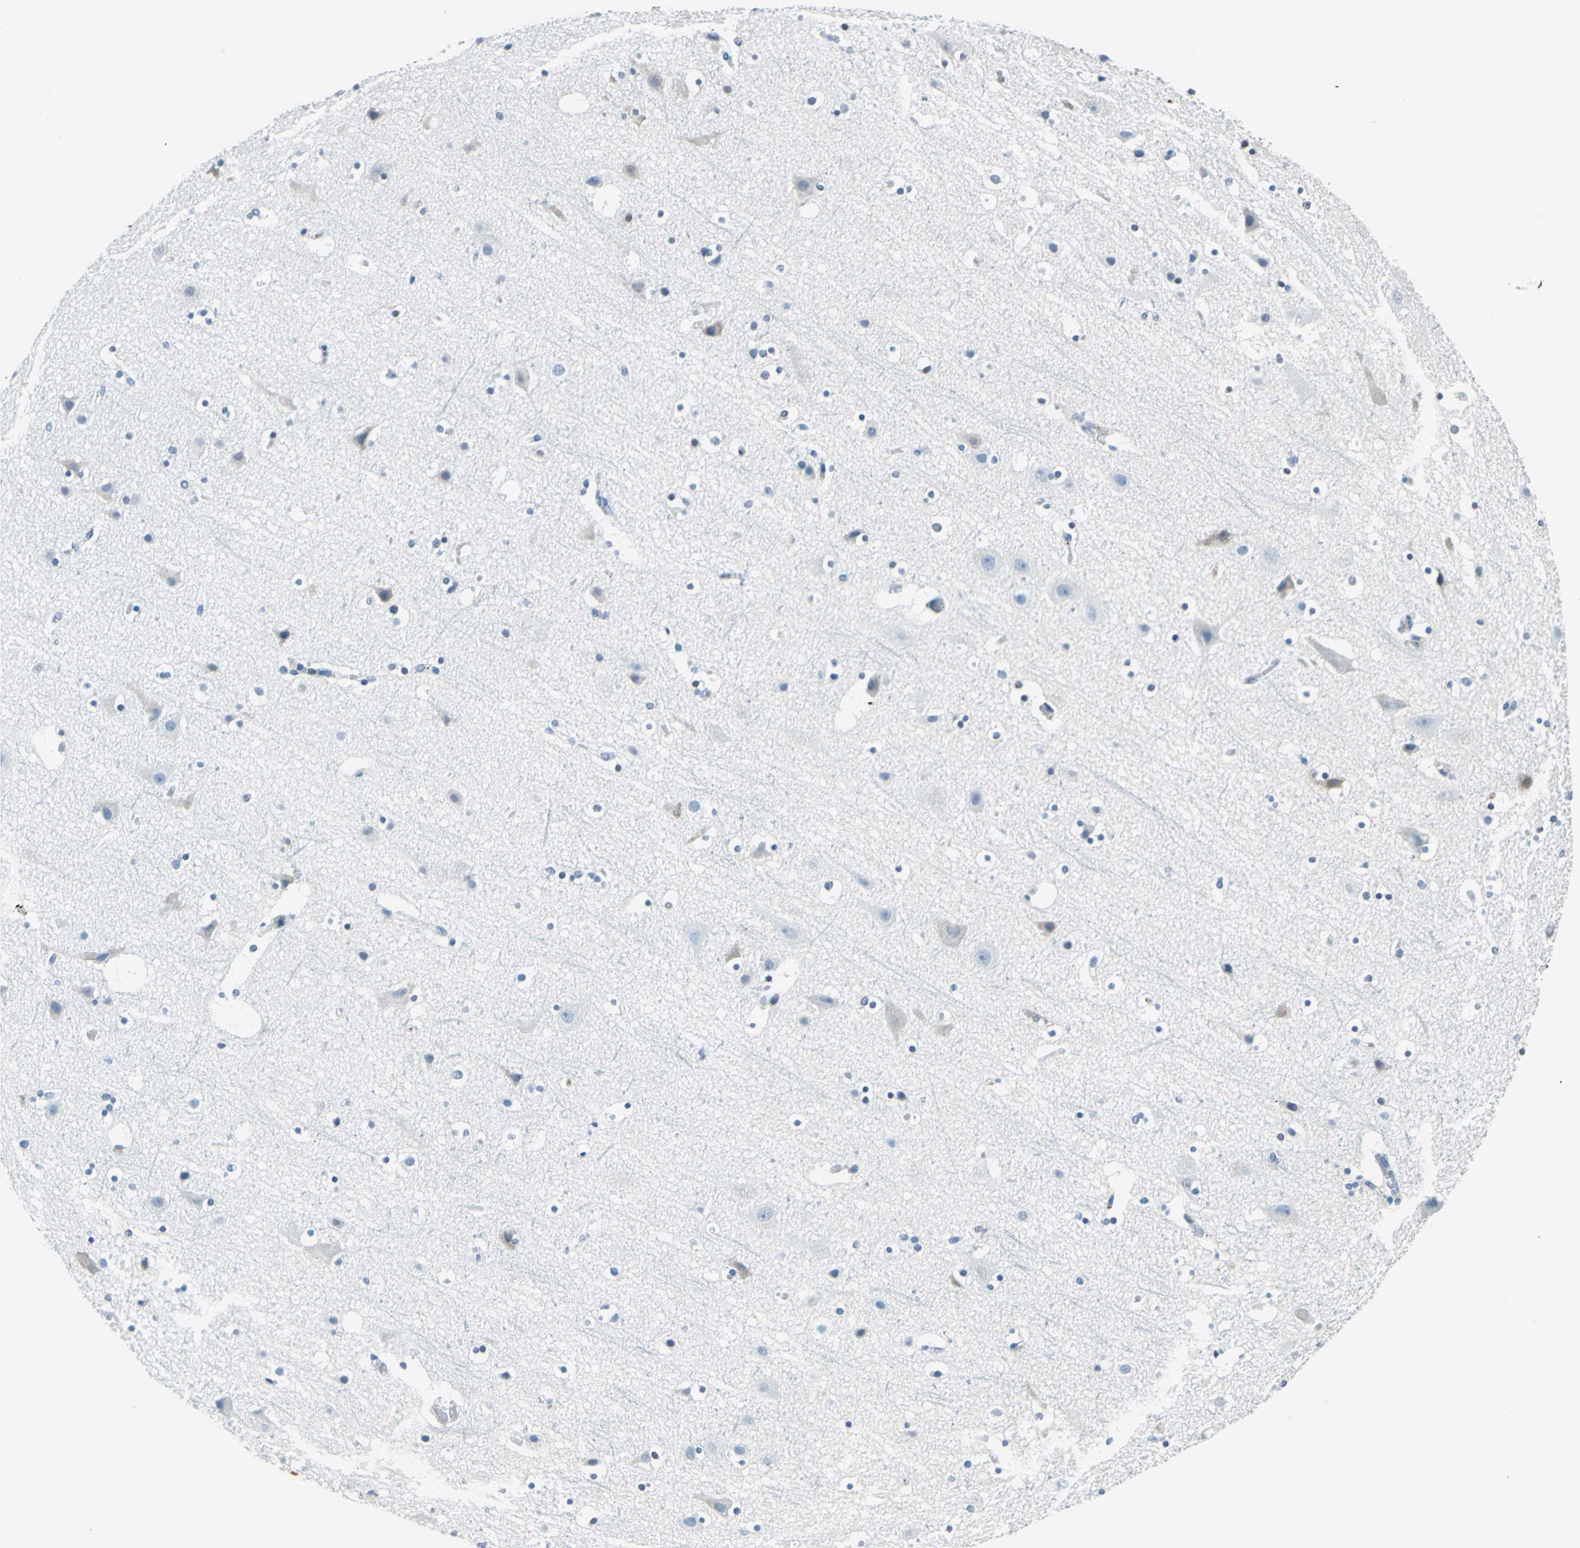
{"staining": {"intensity": "weak", "quantity": "25%-75%", "location": "cytoplasmic/membranous"}, "tissue": "cerebral cortex", "cell_type": "Endothelial cells", "image_type": "normal", "snomed": [{"axis": "morphology", "description": "Normal tissue, NOS"}, {"axis": "topography", "description": "Cerebral cortex"}], "caption": "Immunohistochemistry (DAB (3,3'-diaminobenzidine)) staining of unremarkable cerebral cortex shows weak cytoplasmic/membranous protein staining in about 25%-75% of endothelial cells.", "gene": "ALB", "patient": {"sex": "male", "age": 45}}